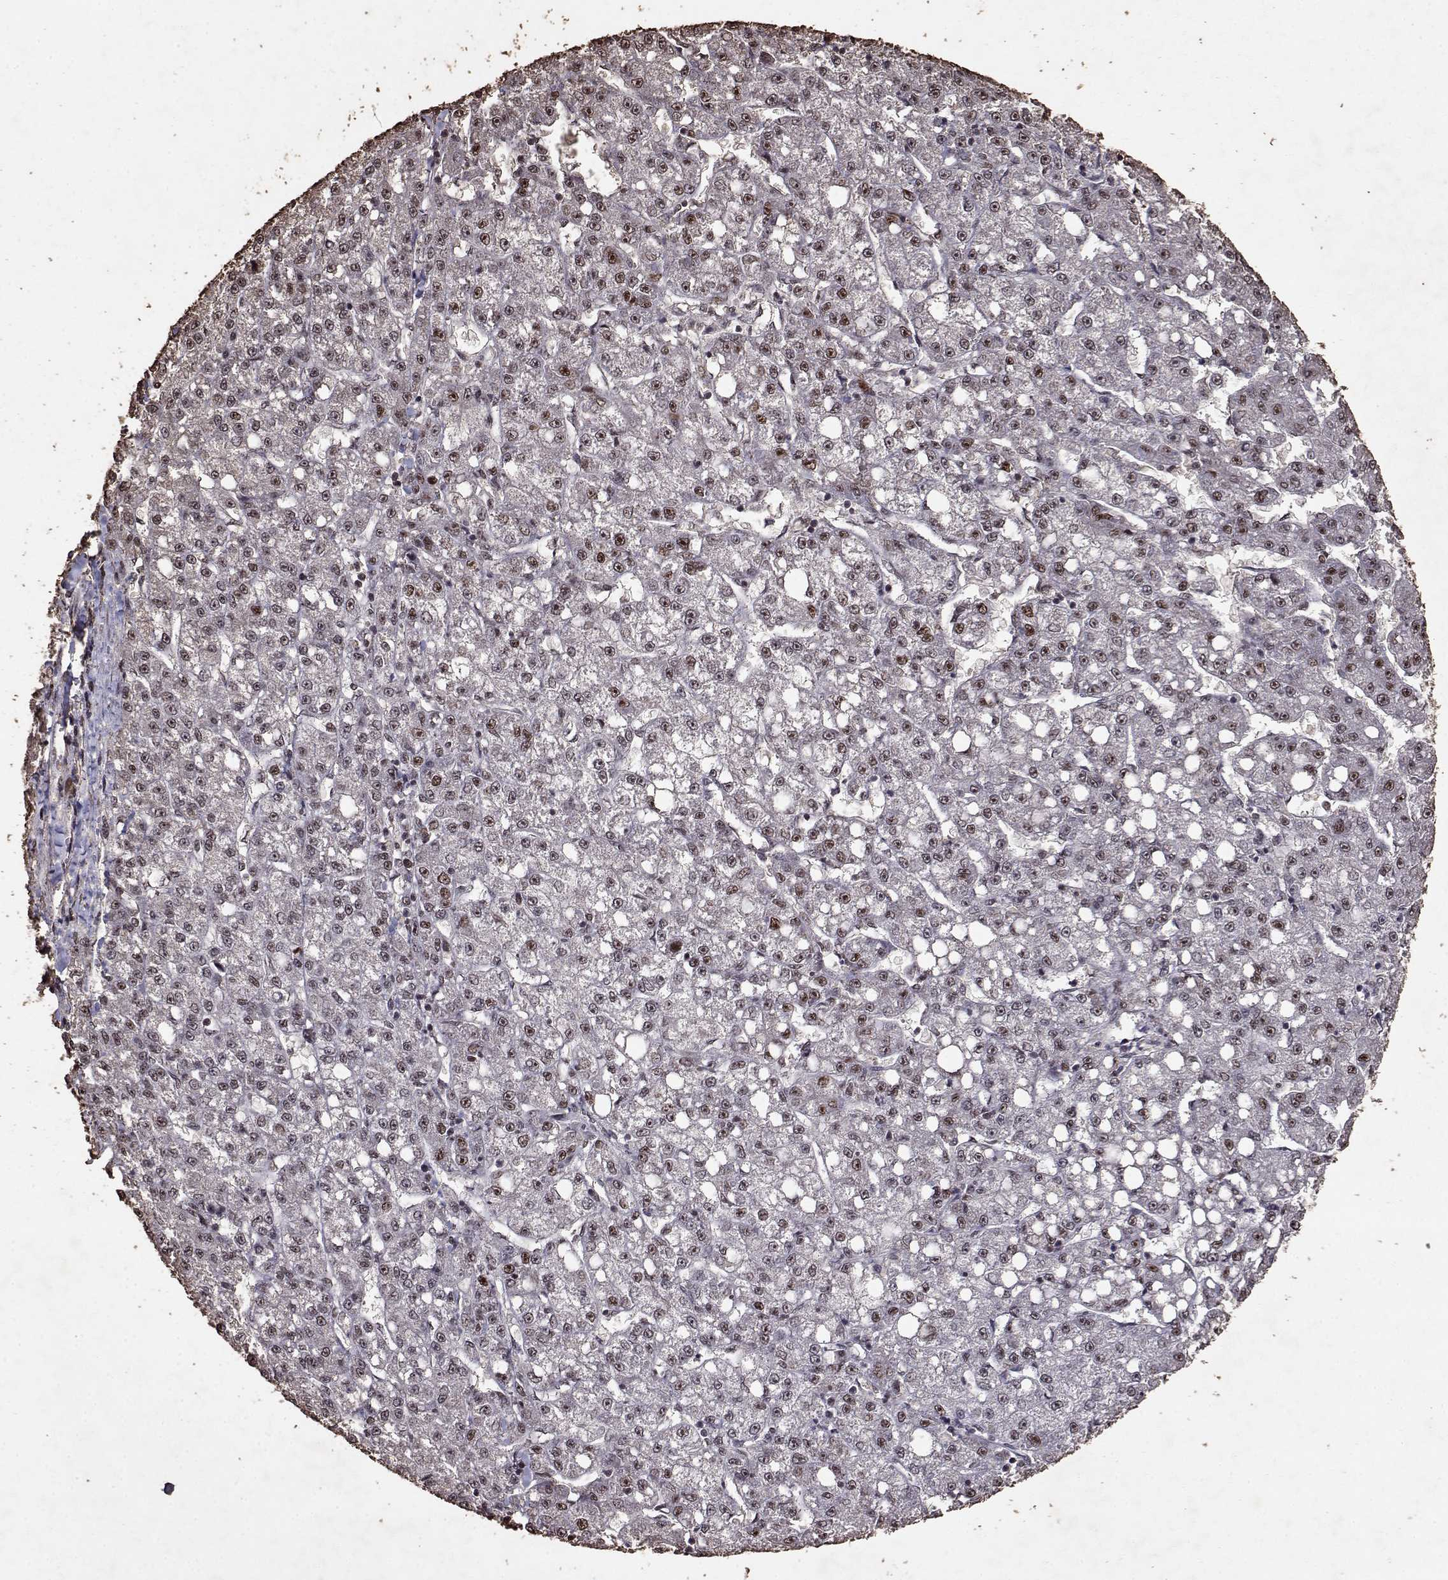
{"staining": {"intensity": "moderate", "quantity": ">75%", "location": "nuclear"}, "tissue": "liver cancer", "cell_type": "Tumor cells", "image_type": "cancer", "snomed": [{"axis": "morphology", "description": "Carcinoma, Hepatocellular, NOS"}, {"axis": "topography", "description": "Liver"}], "caption": "A brown stain shows moderate nuclear expression of a protein in liver cancer tumor cells.", "gene": "TOE1", "patient": {"sex": "female", "age": 65}}